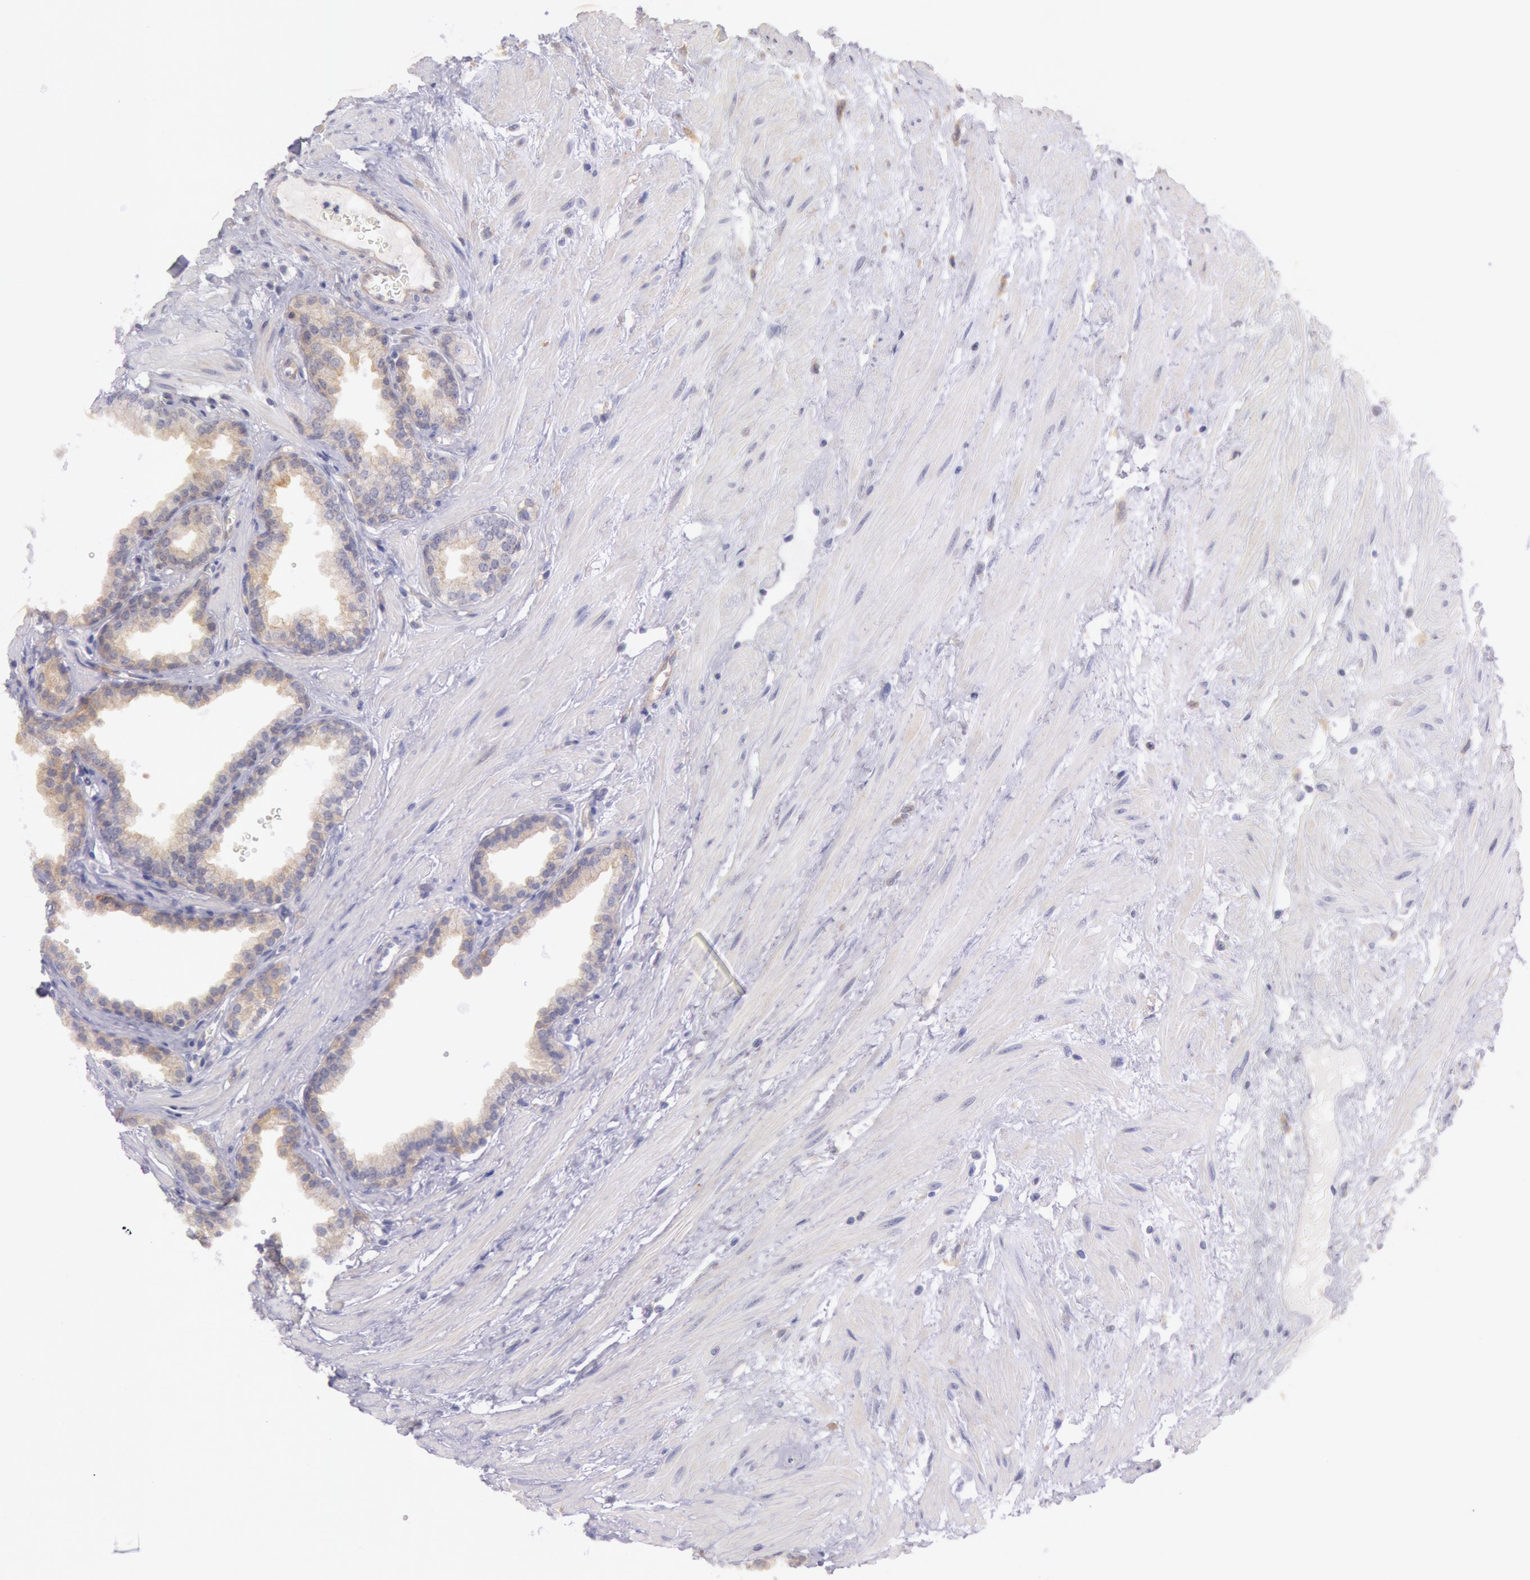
{"staining": {"intensity": "weak", "quantity": "25%-75%", "location": "cytoplasmic/membranous"}, "tissue": "prostate", "cell_type": "Glandular cells", "image_type": "normal", "snomed": [{"axis": "morphology", "description": "Normal tissue, NOS"}, {"axis": "topography", "description": "Prostate"}], "caption": "Brown immunohistochemical staining in benign human prostate displays weak cytoplasmic/membranous positivity in about 25%-75% of glandular cells. The protein of interest is shown in brown color, while the nuclei are stained blue.", "gene": "MYO5A", "patient": {"sex": "male", "age": 64}}